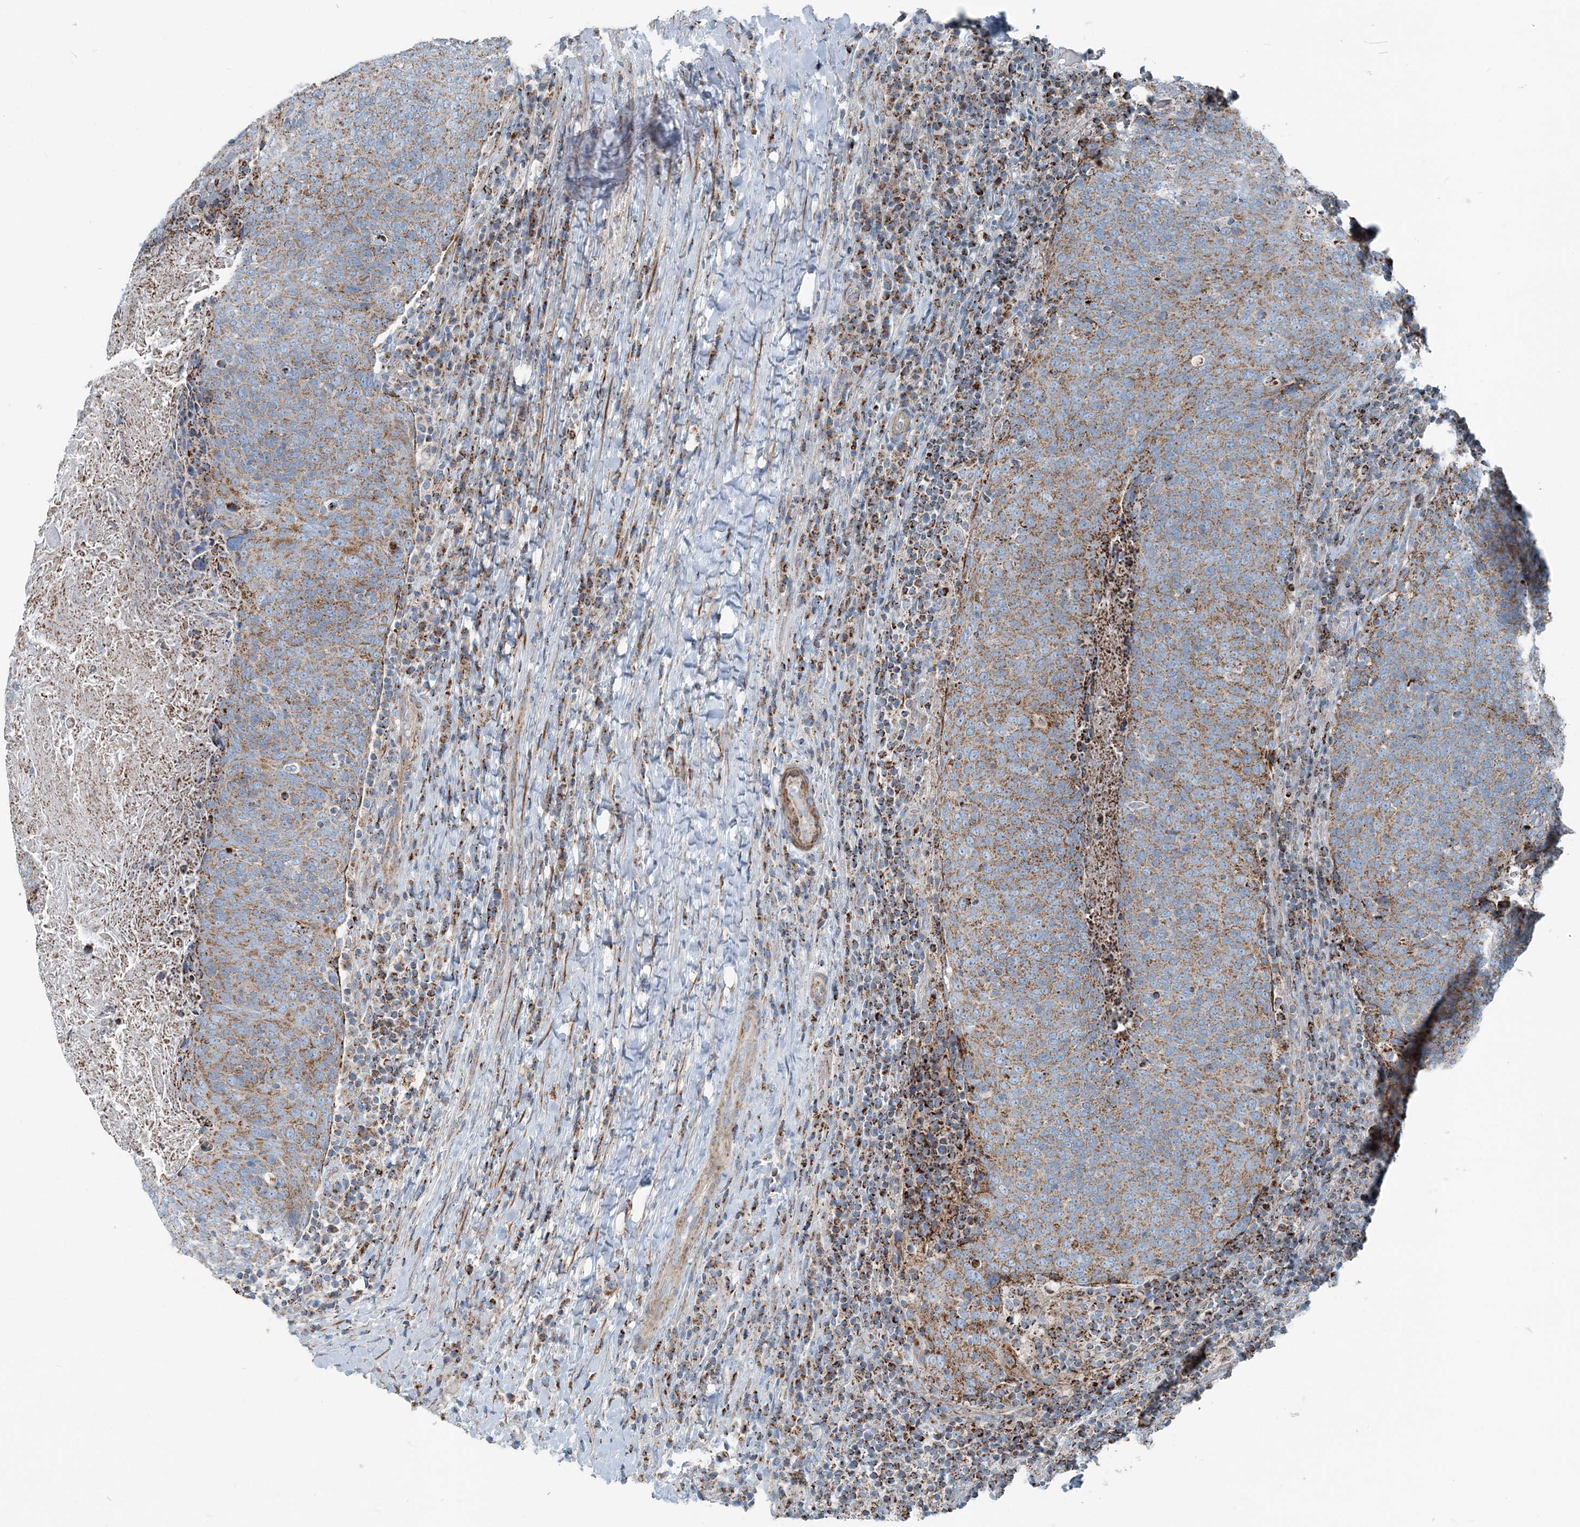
{"staining": {"intensity": "moderate", "quantity": ">75%", "location": "cytoplasmic/membranous"}, "tissue": "head and neck cancer", "cell_type": "Tumor cells", "image_type": "cancer", "snomed": [{"axis": "morphology", "description": "Squamous cell carcinoma, NOS"}, {"axis": "morphology", "description": "Squamous cell carcinoma, metastatic, NOS"}, {"axis": "topography", "description": "Lymph node"}, {"axis": "topography", "description": "Head-Neck"}], "caption": "Brown immunohistochemical staining in human squamous cell carcinoma (head and neck) shows moderate cytoplasmic/membranous expression in approximately >75% of tumor cells.", "gene": "INTU", "patient": {"sex": "male", "age": 62}}